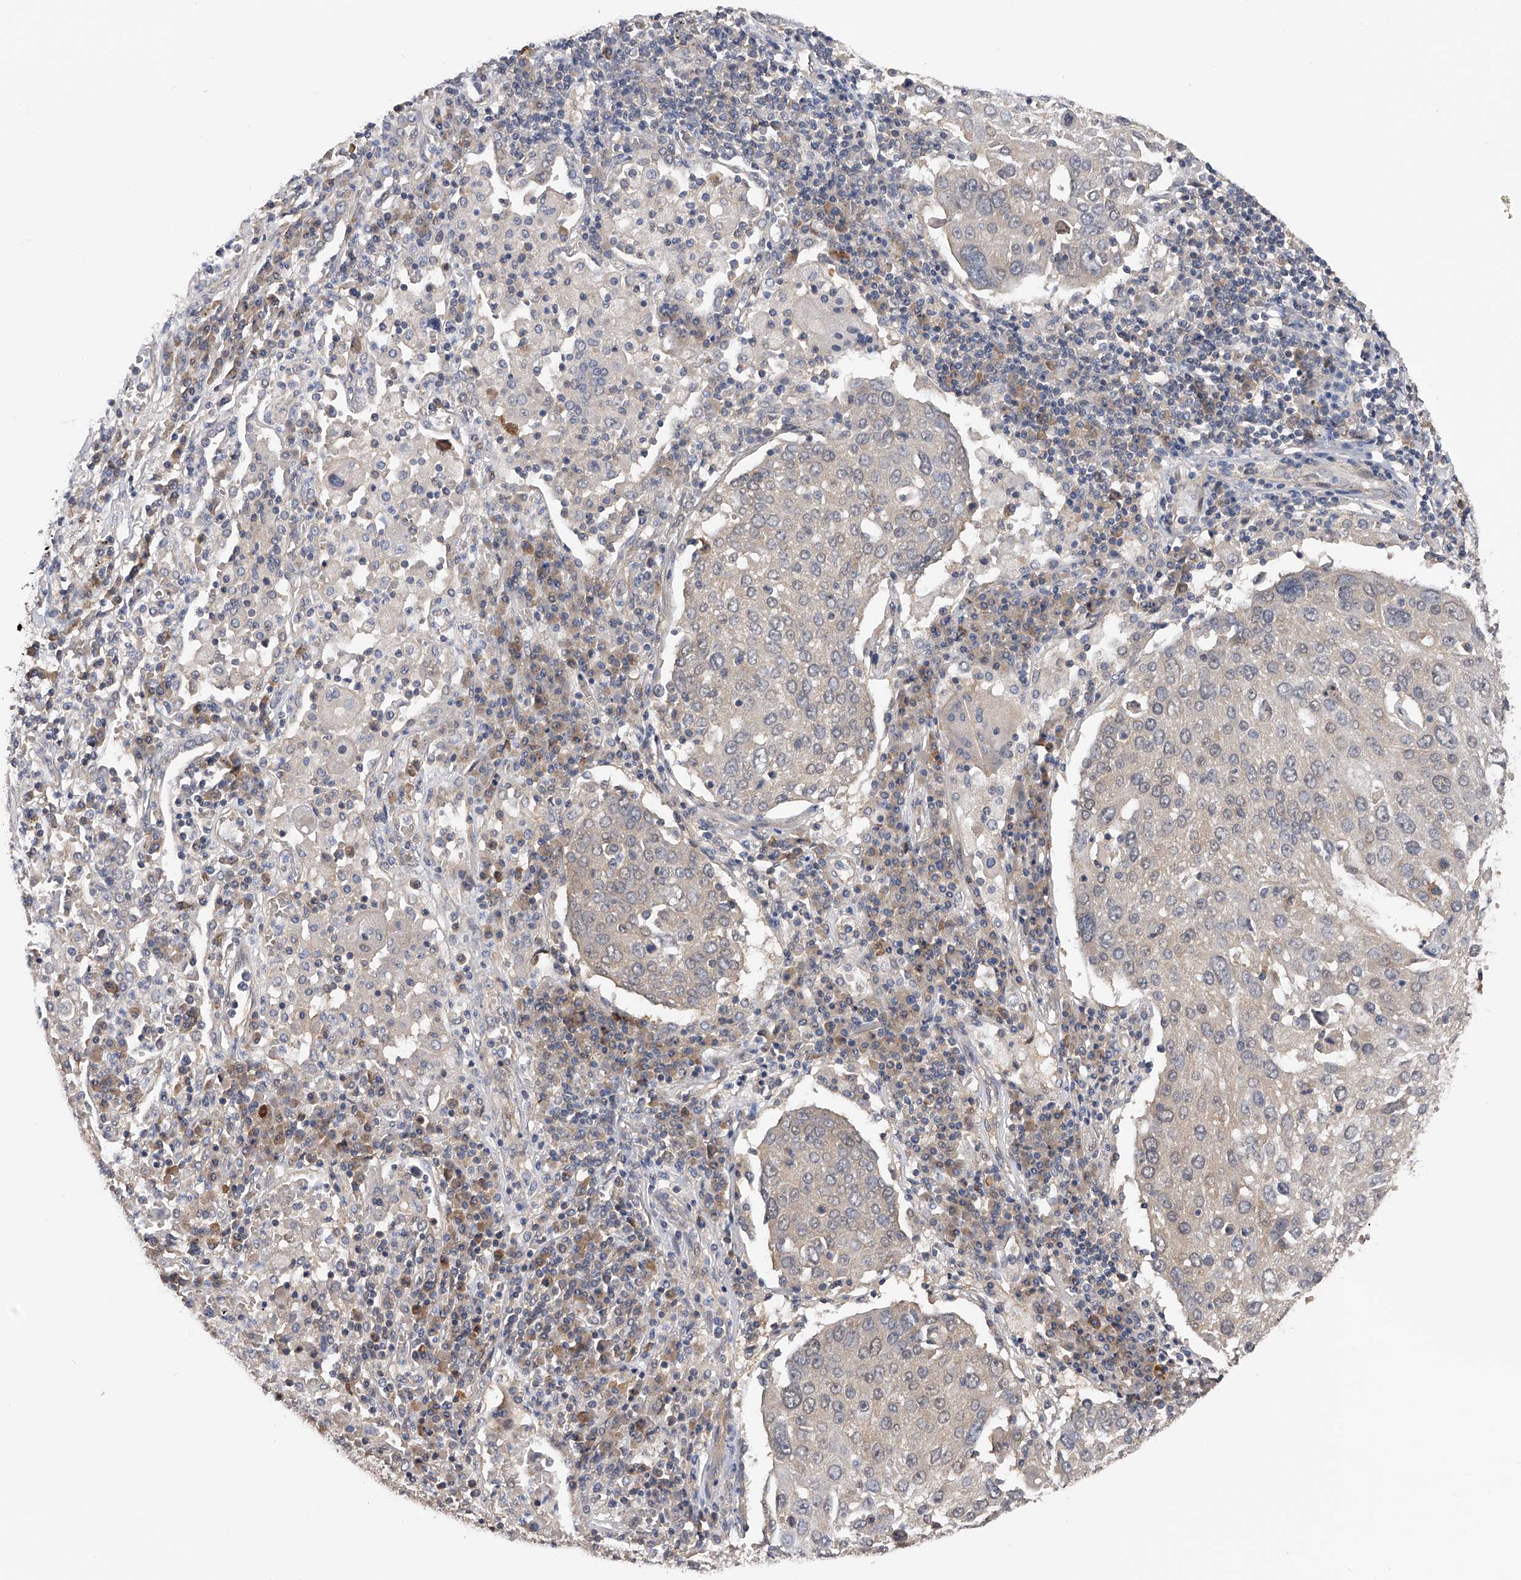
{"staining": {"intensity": "negative", "quantity": "none", "location": "none"}, "tissue": "lung cancer", "cell_type": "Tumor cells", "image_type": "cancer", "snomed": [{"axis": "morphology", "description": "Squamous cell carcinoma, NOS"}, {"axis": "topography", "description": "Lung"}], "caption": "An IHC photomicrograph of lung cancer (squamous cell carcinoma) is shown. There is no staining in tumor cells of lung cancer (squamous cell carcinoma).", "gene": "CFAP298", "patient": {"sex": "male", "age": 65}}